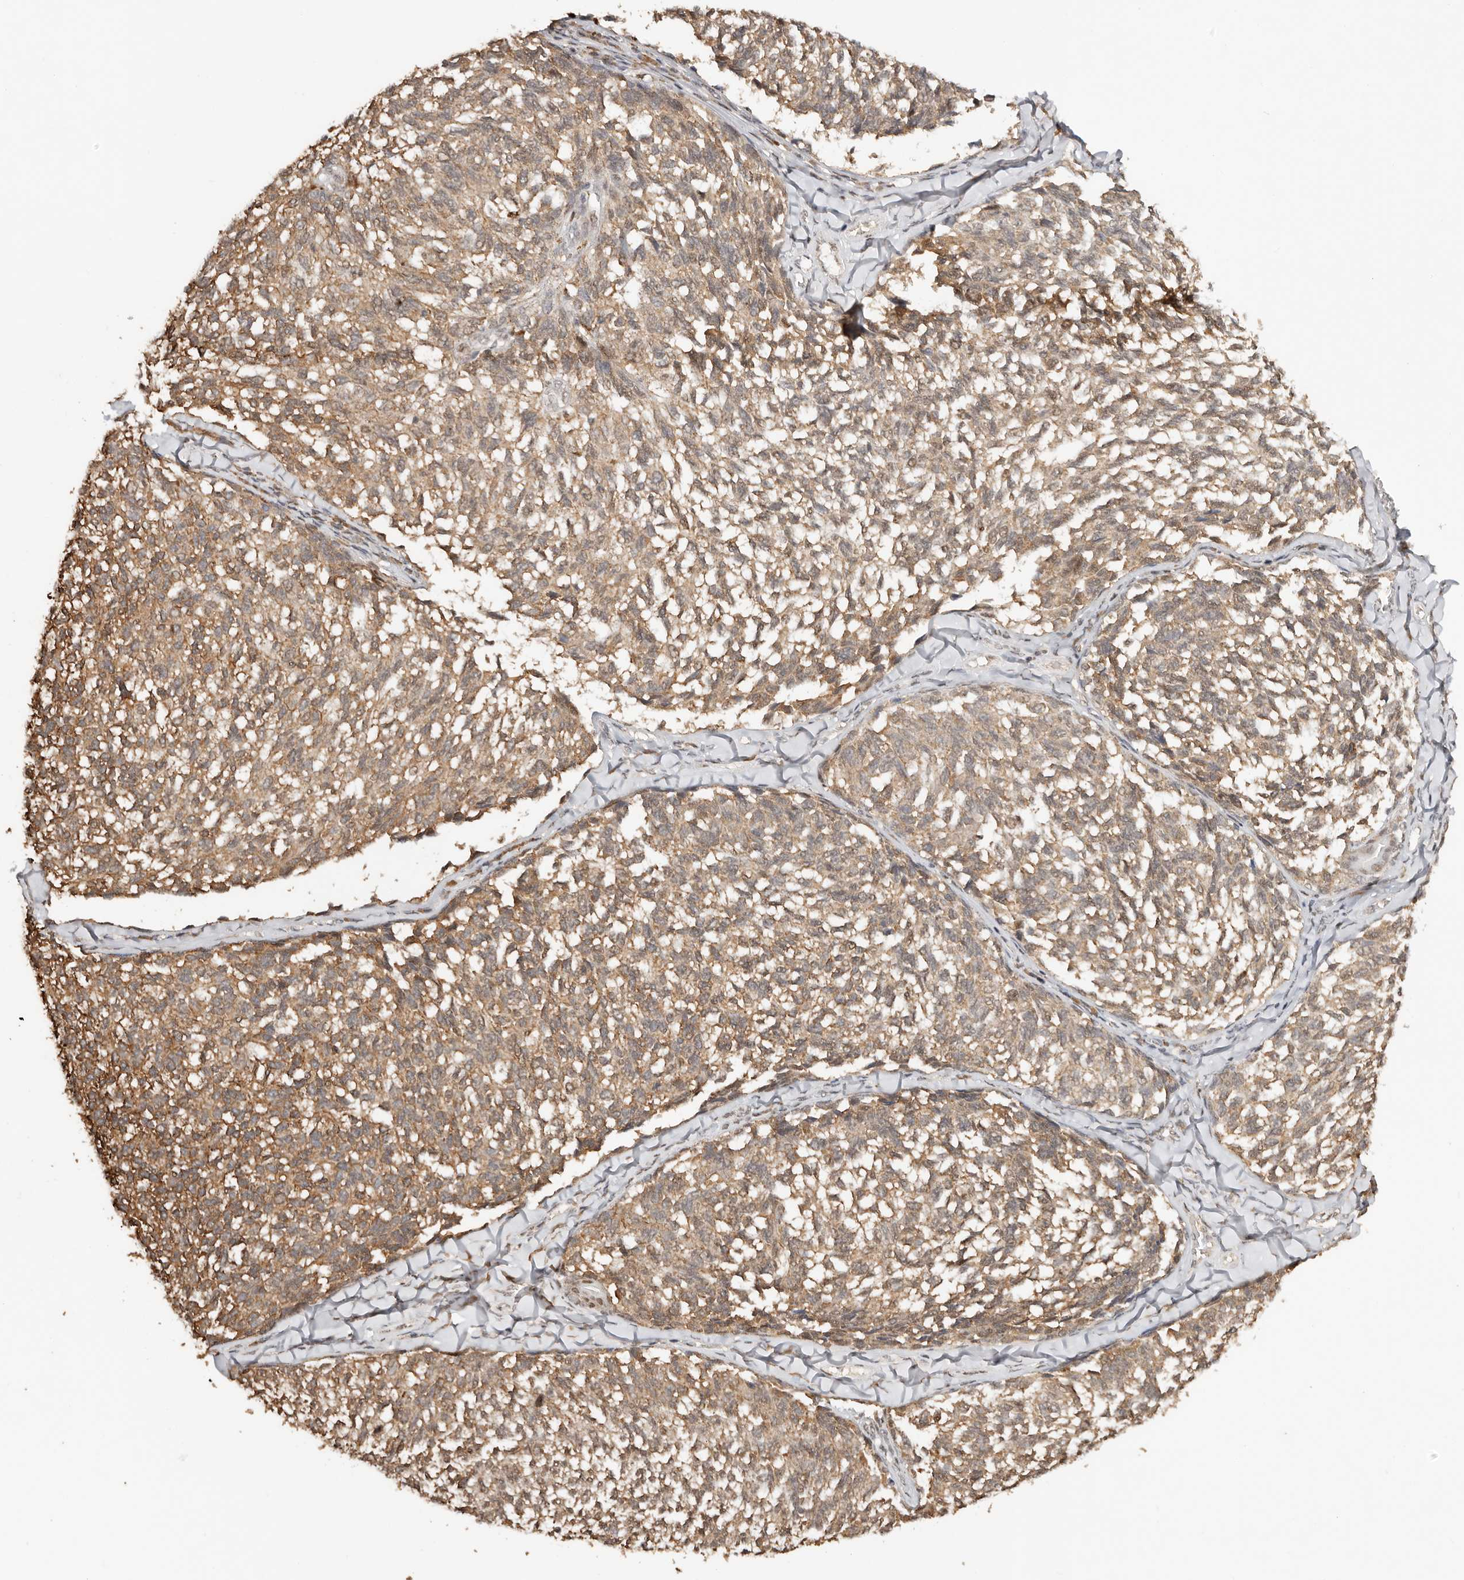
{"staining": {"intensity": "moderate", "quantity": ">75%", "location": "cytoplasmic/membranous"}, "tissue": "melanoma", "cell_type": "Tumor cells", "image_type": "cancer", "snomed": [{"axis": "morphology", "description": "Malignant melanoma, NOS"}, {"axis": "topography", "description": "Skin"}], "caption": "Melanoma was stained to show a protein in brown. There is medium levels of moderate cytoplasmic/membranous expression in about >75% of tumor cells.", "gene": "SEC14L1", "patient": {"sex": "female", "age": 73}}